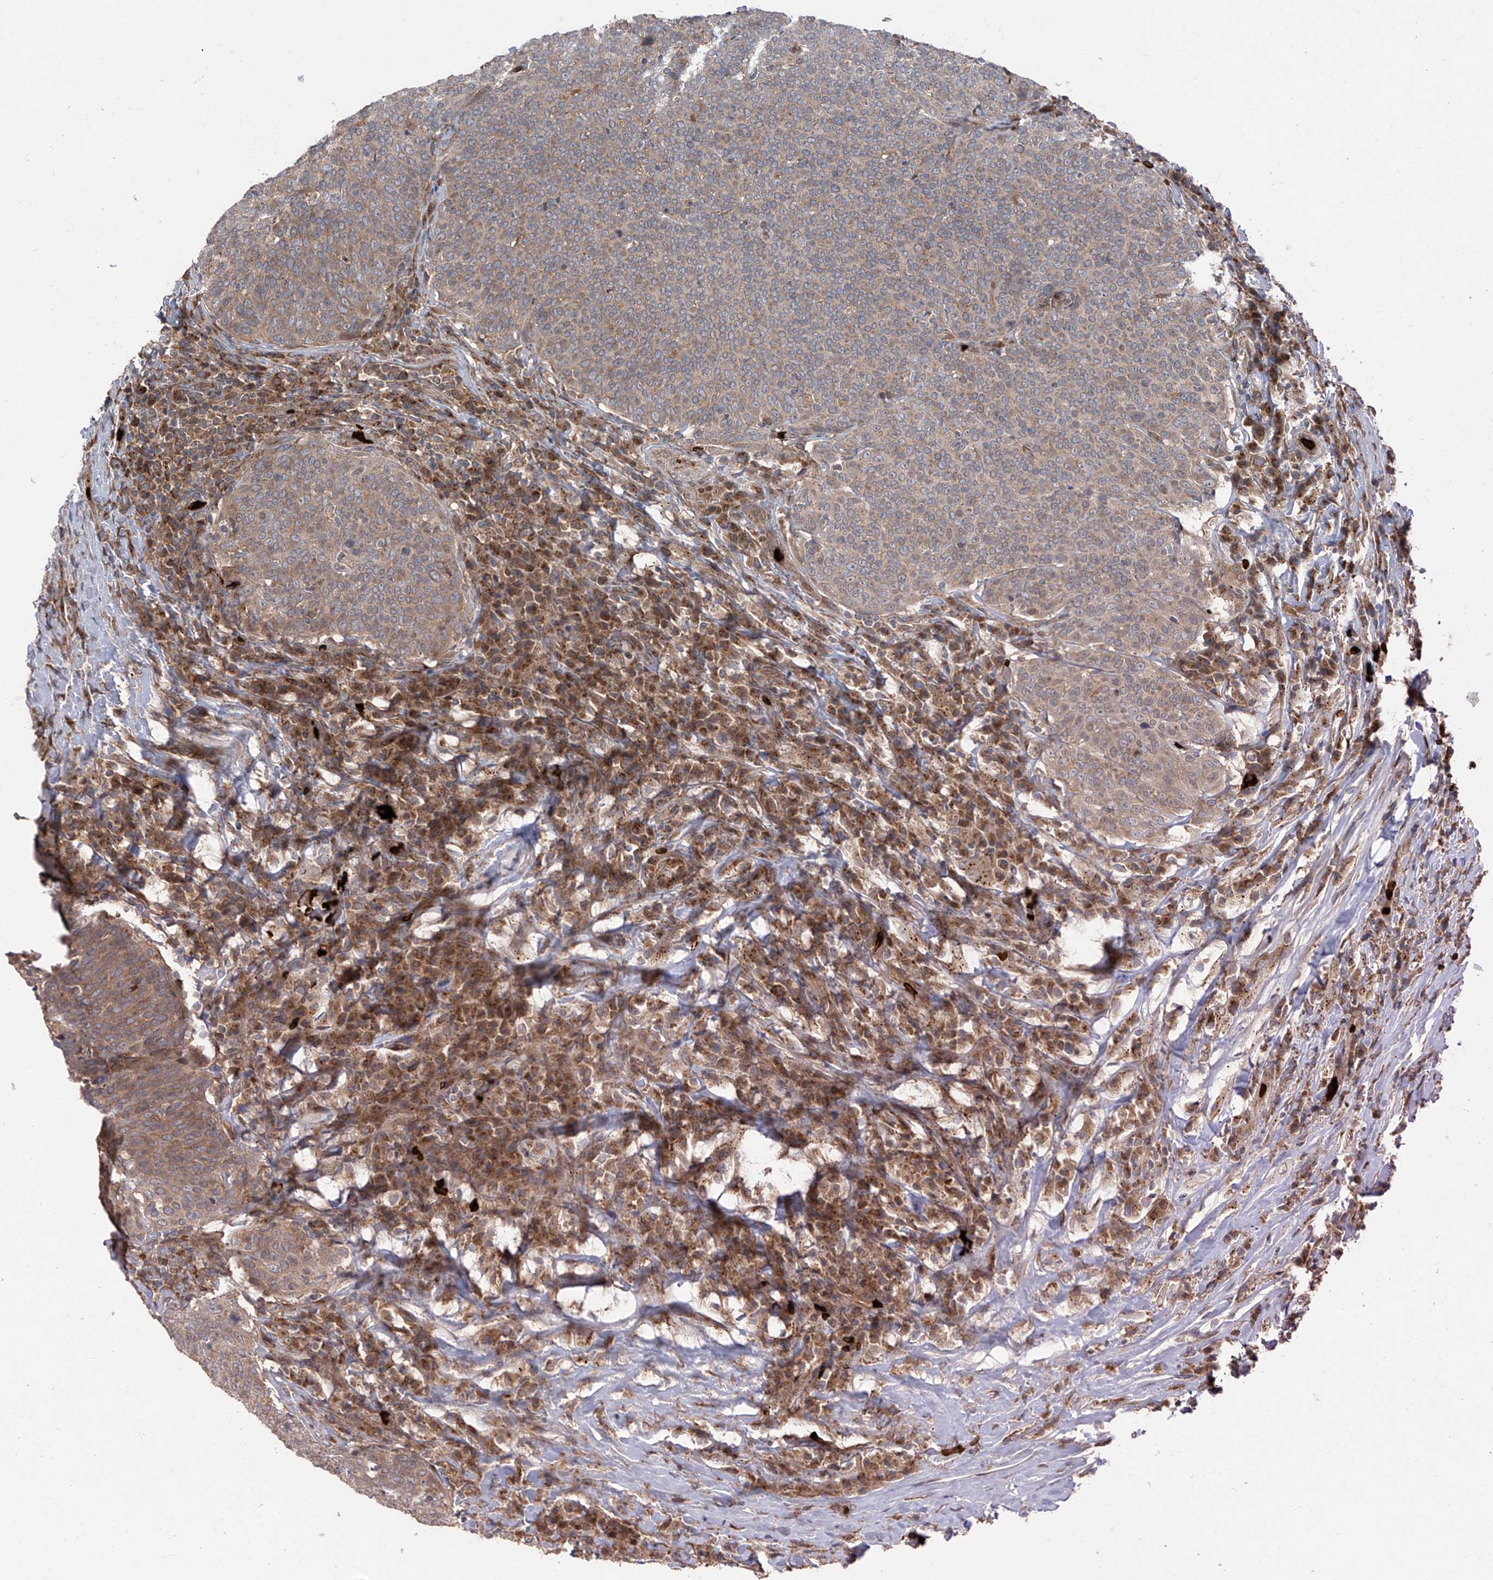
{"staining": {"intensity": "moderate", "quantity": "25%-75%", "location": "cytoplasmic/membranous"}, "tissue": "head and neck cancer", "cell_type": "Tumor cells", "image_type": "cancer", "snomed": [{"axis": "morphology", "description": "Squamous cell carcinoma, NOS"}, {"axis": "morphology", "description": "Squamous cell carcinoma, metastatic, NOS"}, {"axis": "topography", "description": "Lymph node"}, {"axis": "topography", "description": "Head-Neck"}], "caption": "Moderate cytoplasmic/membranous expression is identified in about 25%-75% of tumor cells in squamous cell carcinoma (head and neck).", "gene": "ZDHHC9", "patient": {"sex": "male", "age": 62}}